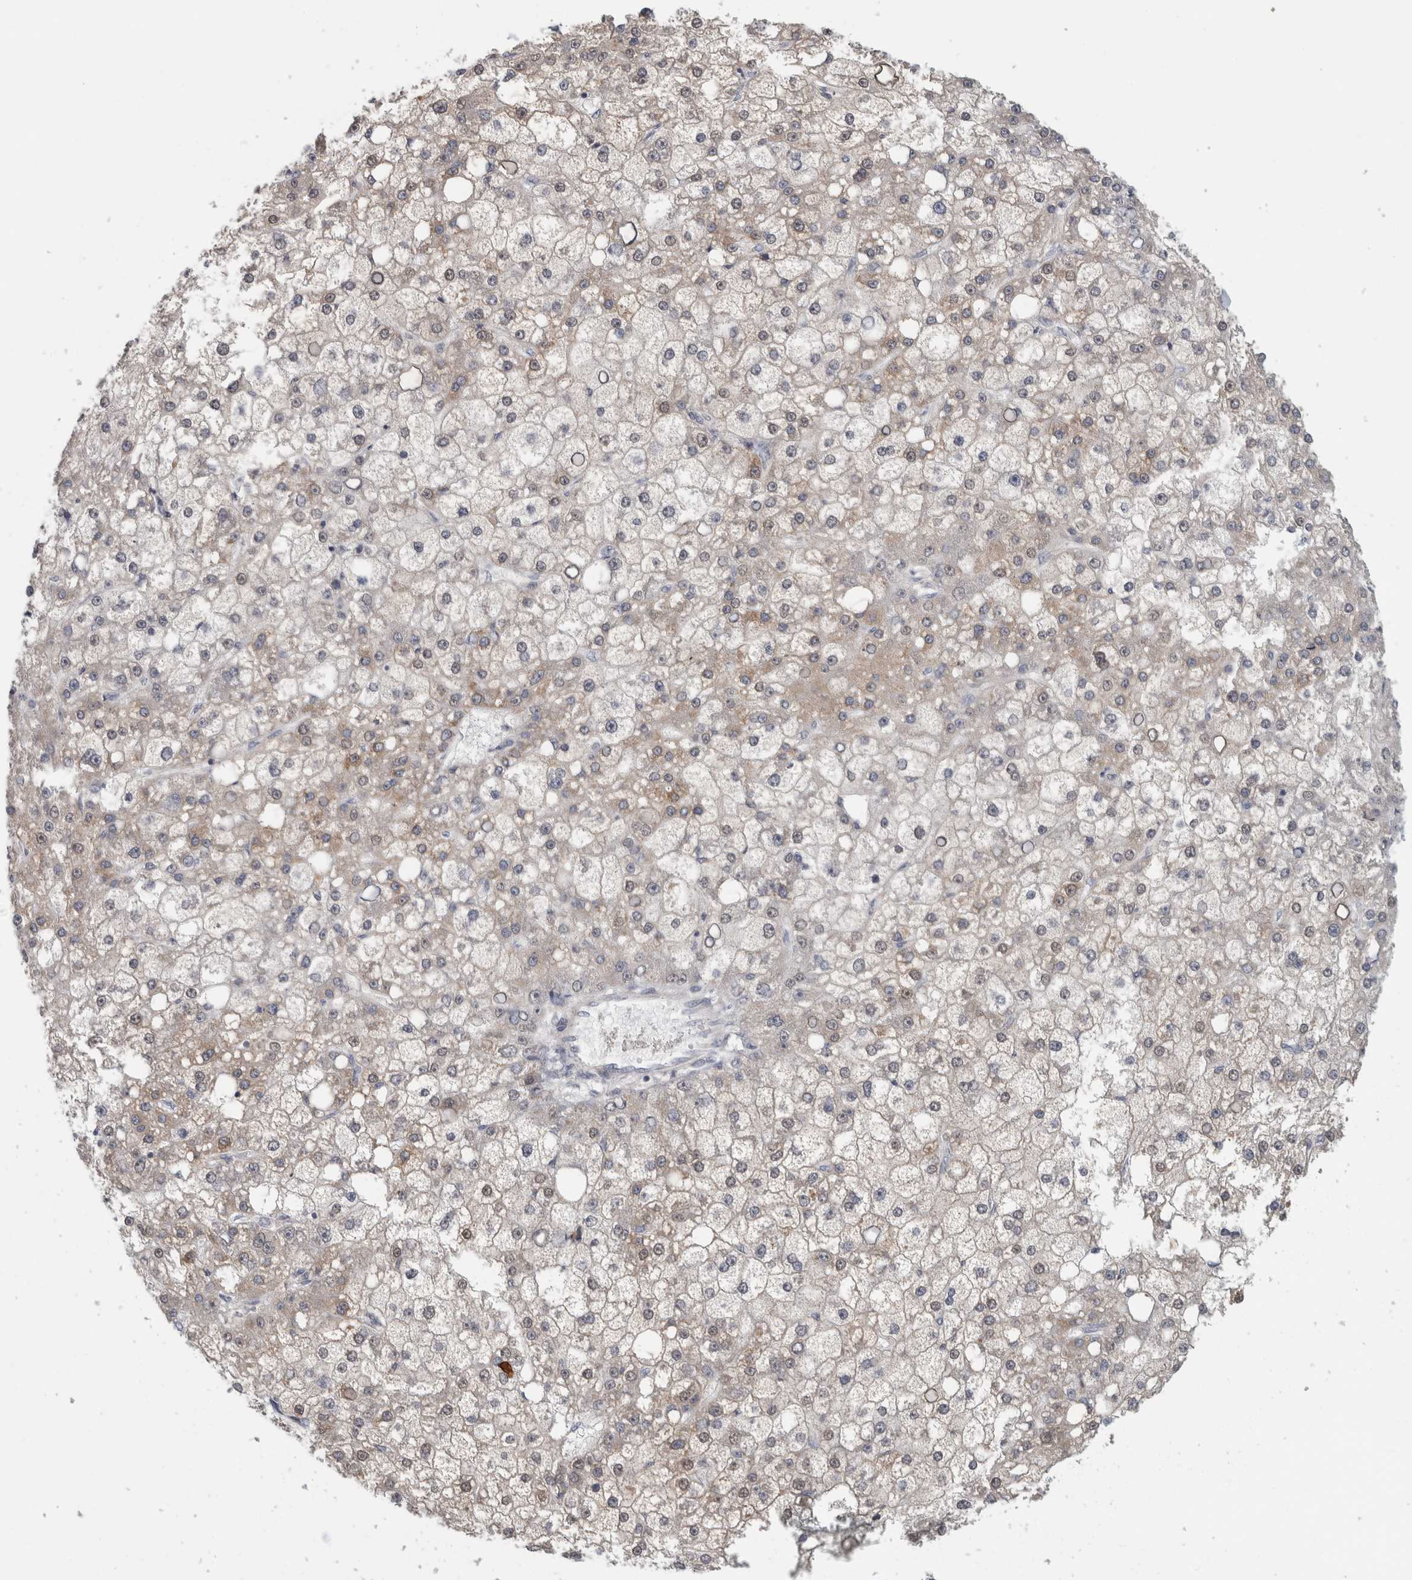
{"staining": {"intensity": "weak", "quantity": "<25%", "location": "nuclear"}, "tissue": "liver cancer", "cell_type": "Tumor cells", "image_type": "cancer", "snomed": [{"axis": "morphology", "description": "Carcinoma, Hepatocellular, NOS"}, {"axis": "topography", "description": "Liver"}], "caption": "Tumor cells are negative for brown protein staining in hepatocellular carcinoma (liver). (Stains: DAB (3,3'-diaminobenzidine) IHC with hematoxylin counter stain, Microscopy: brightfield microscopy at high magnification).", "gene": "RAB18", "patient": {"sex": "male", "age": 67}}